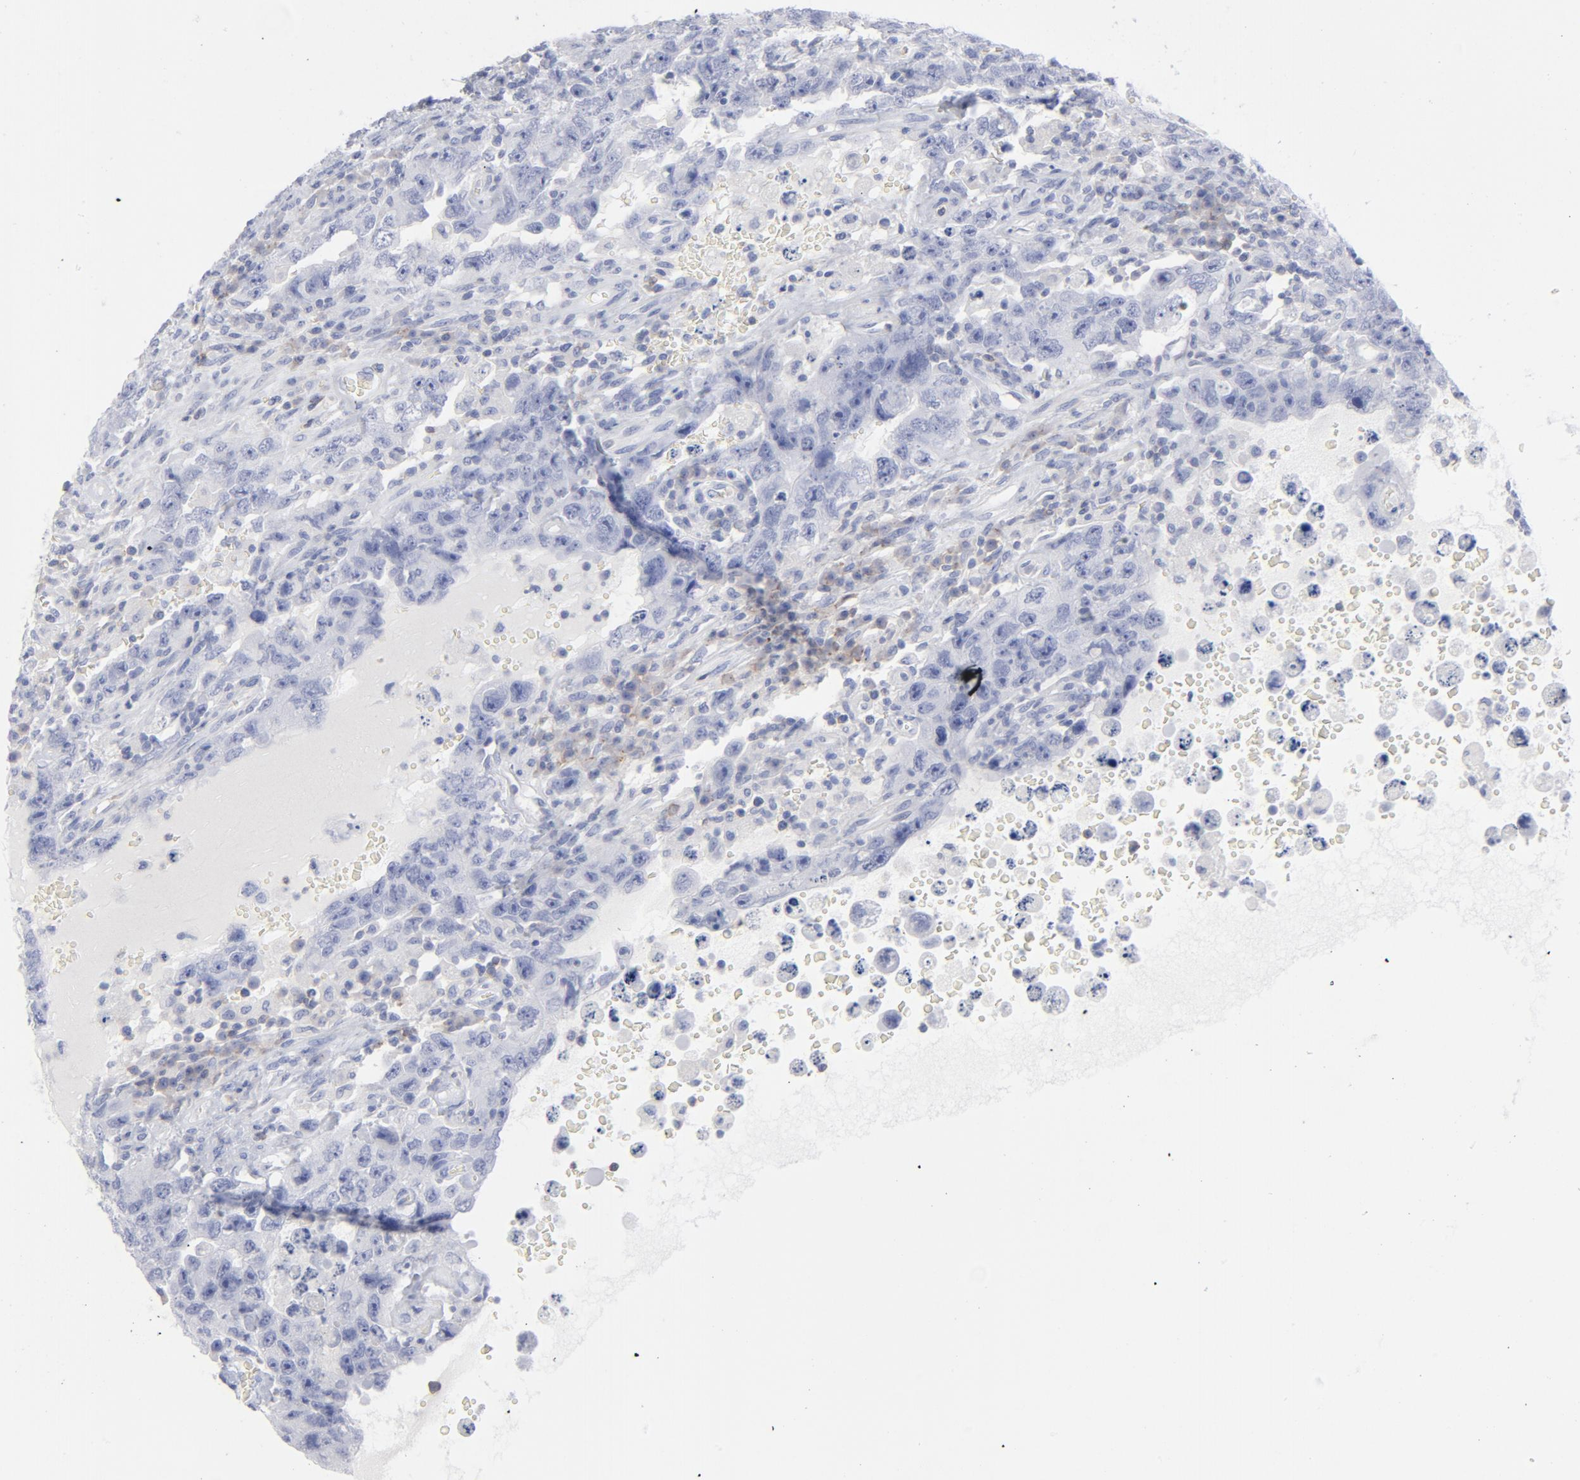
{"staining": {"intensity": "negative", "quantity": "none", "location": "none"}, "tissue": "testis cancer", "cell_type": "Tumor cells", "image_type": "cancer", "snomed": [{"axis": "morphology", "description": "Carcinoma, Embryonal, NOS"}, {"axis": "topography", "description": "Testis"}], "caption": "IHC of human testis cancer (embryonal carcinoma) demonstrates no positivity in tumor cells.", "gene": "P2RY8", "patient": {"sex": "male", "age": 26}}